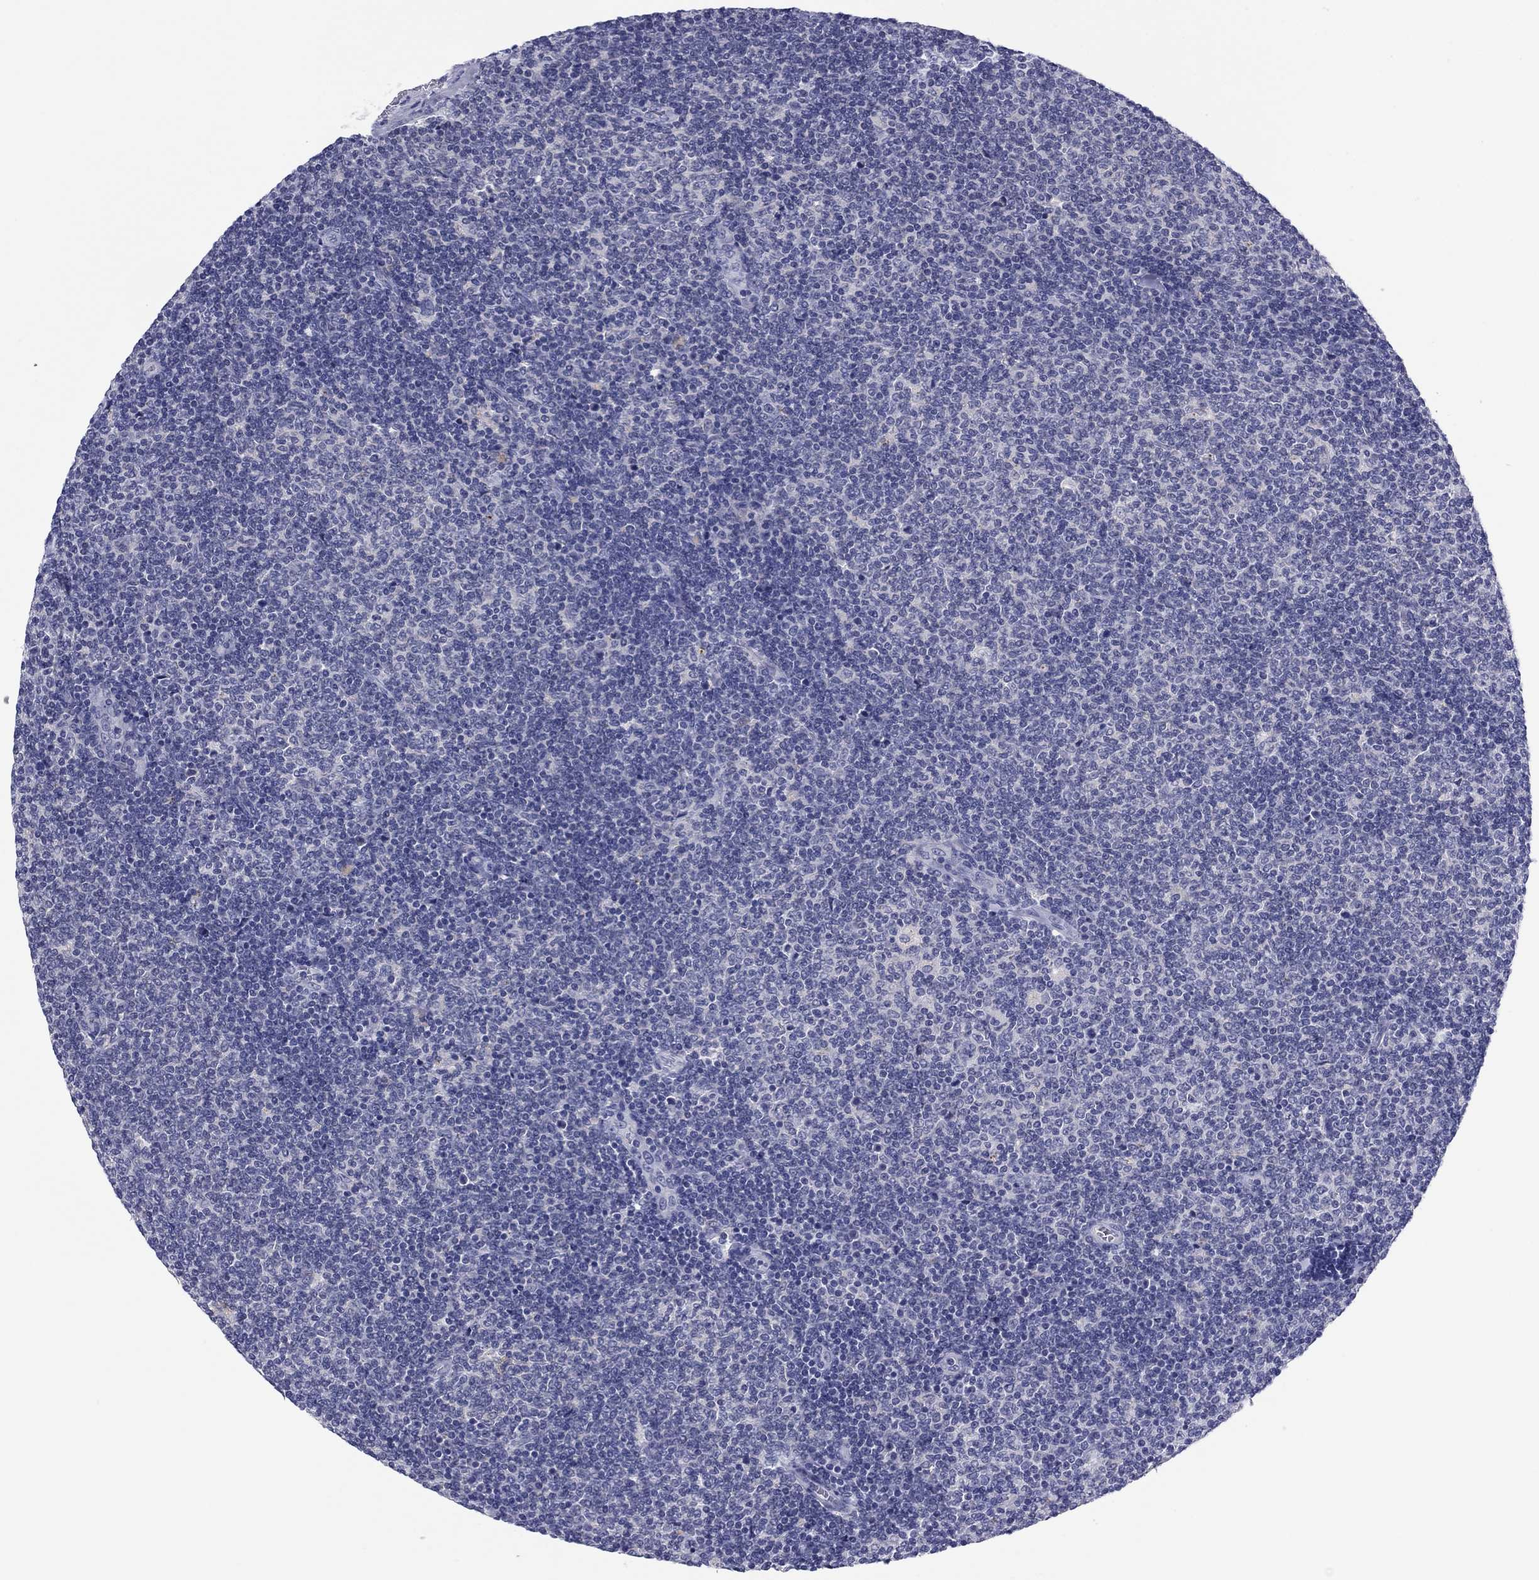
{"staining": {"intensity": "negative", "quantity": "none", "location": "none"}, "tissue": "lymphoma", "cell_type": "Tumor cells", "image_type": "cancer", "snomed": [{"axis": "morphology", "description": "Malignant lymphoma, non-Hodgkin's type, Low grade"}, {"axis": "topography", "description": "Lymph node"}], "caption": "IHC of malignant lymphoma, non-Hodgkin's type (low-grade) exhibits no expression in tumor cells.", "gene": "TCFL5", "patient": {"sex": "male", "age": 52}}